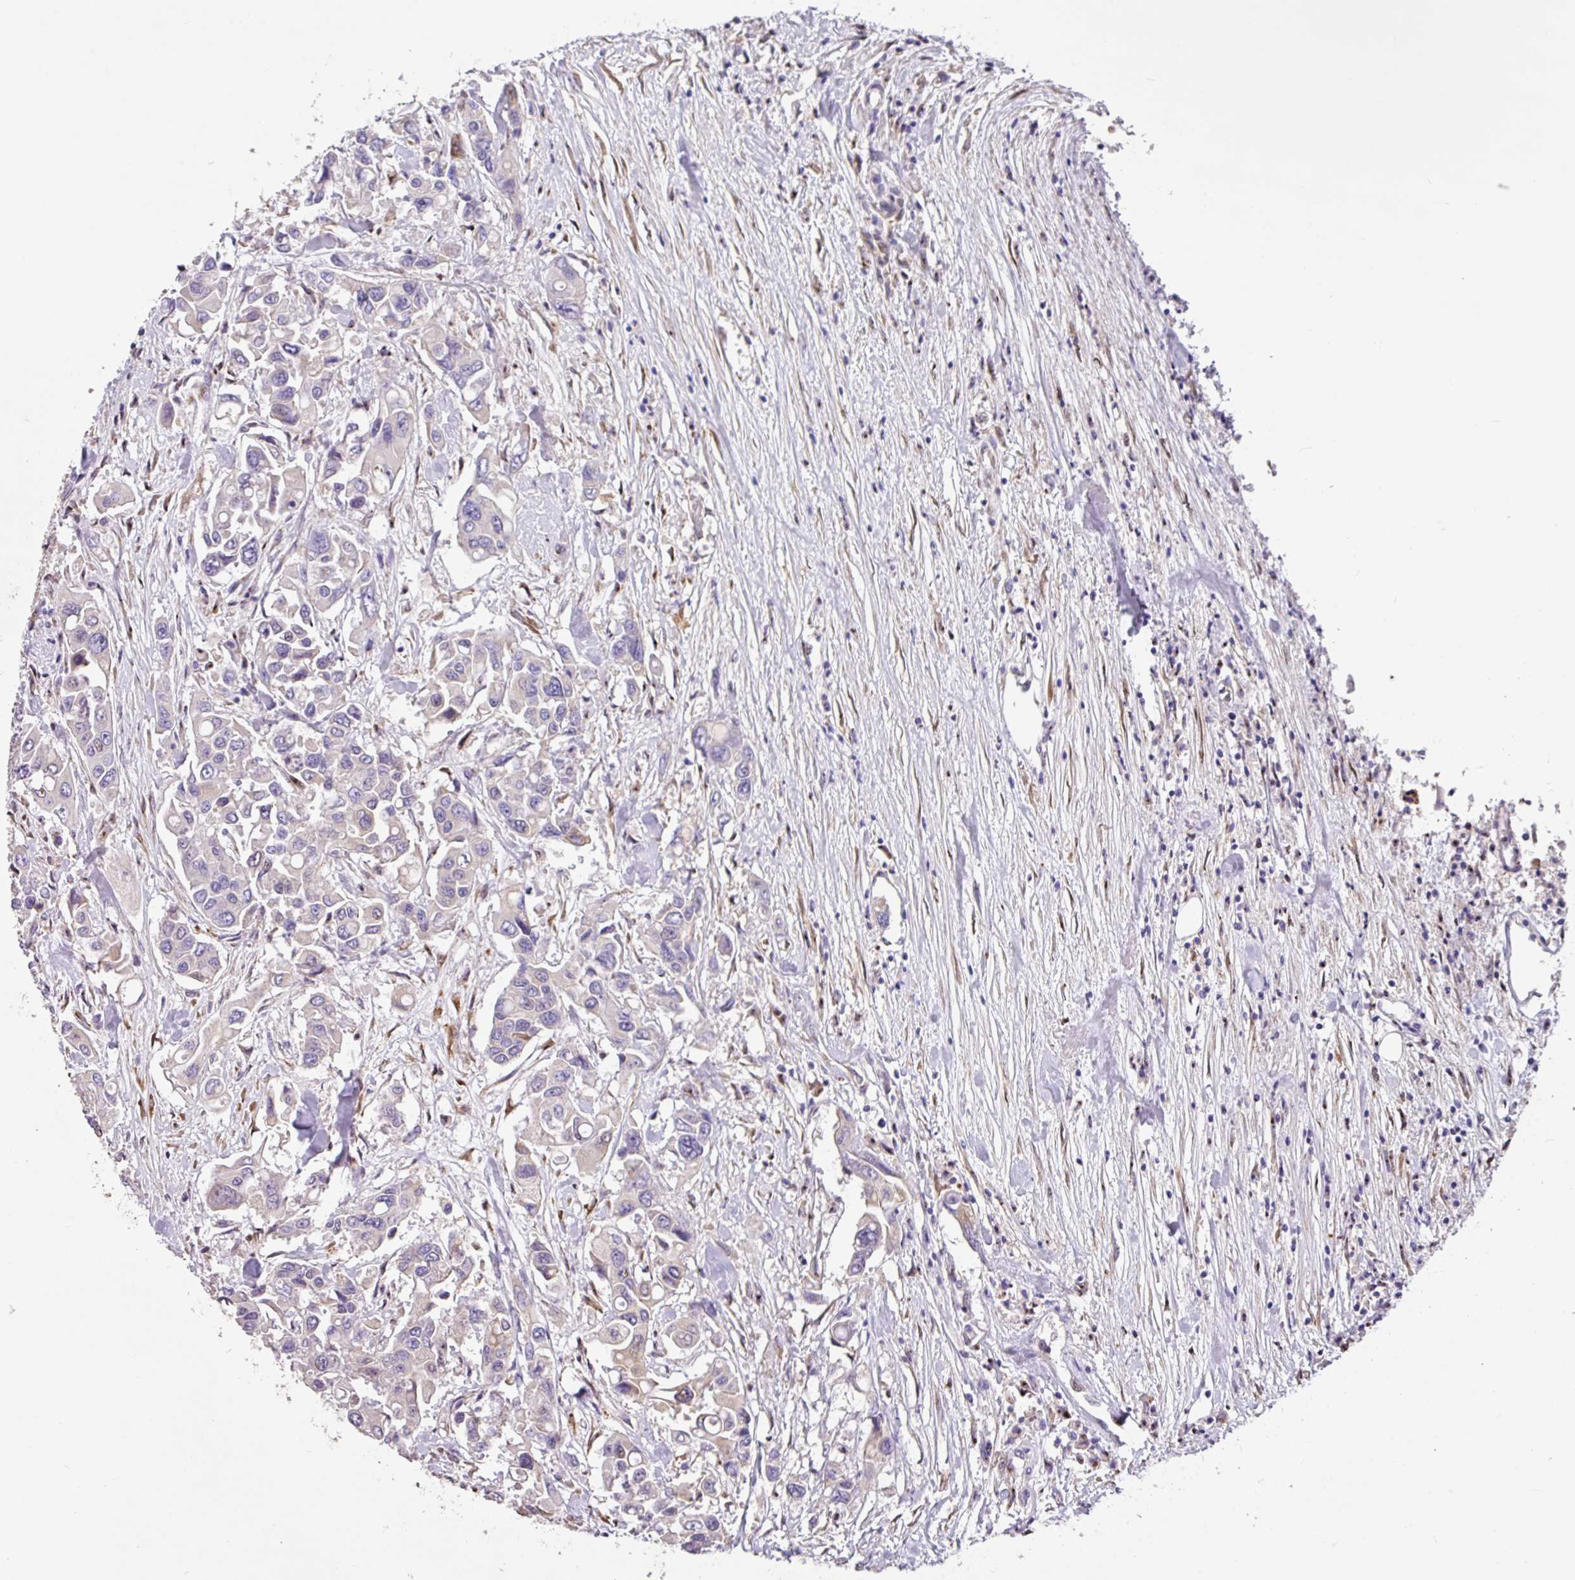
{"staining": {"intensity": "negative", "quantity": "none", "location": "none"}, "tissue": "colorectal cancer", "cell_type": "Tumor cells", "image_type": "cancer", "snomed": [{"axis": "morphology", "description": "Adenocarcinoma, NOS"}, {"axis": "topography", "description": "Colon"}], "caption": "Immunohistochemistry (IHC) micrograph of neoplastic tissue: colorectal cancer (adenocarcinoma) stained with DAB shows no significant protein expression in tumor cells.", "gene": "ZG16", "patient": {"sex": "male", "age": 77}}